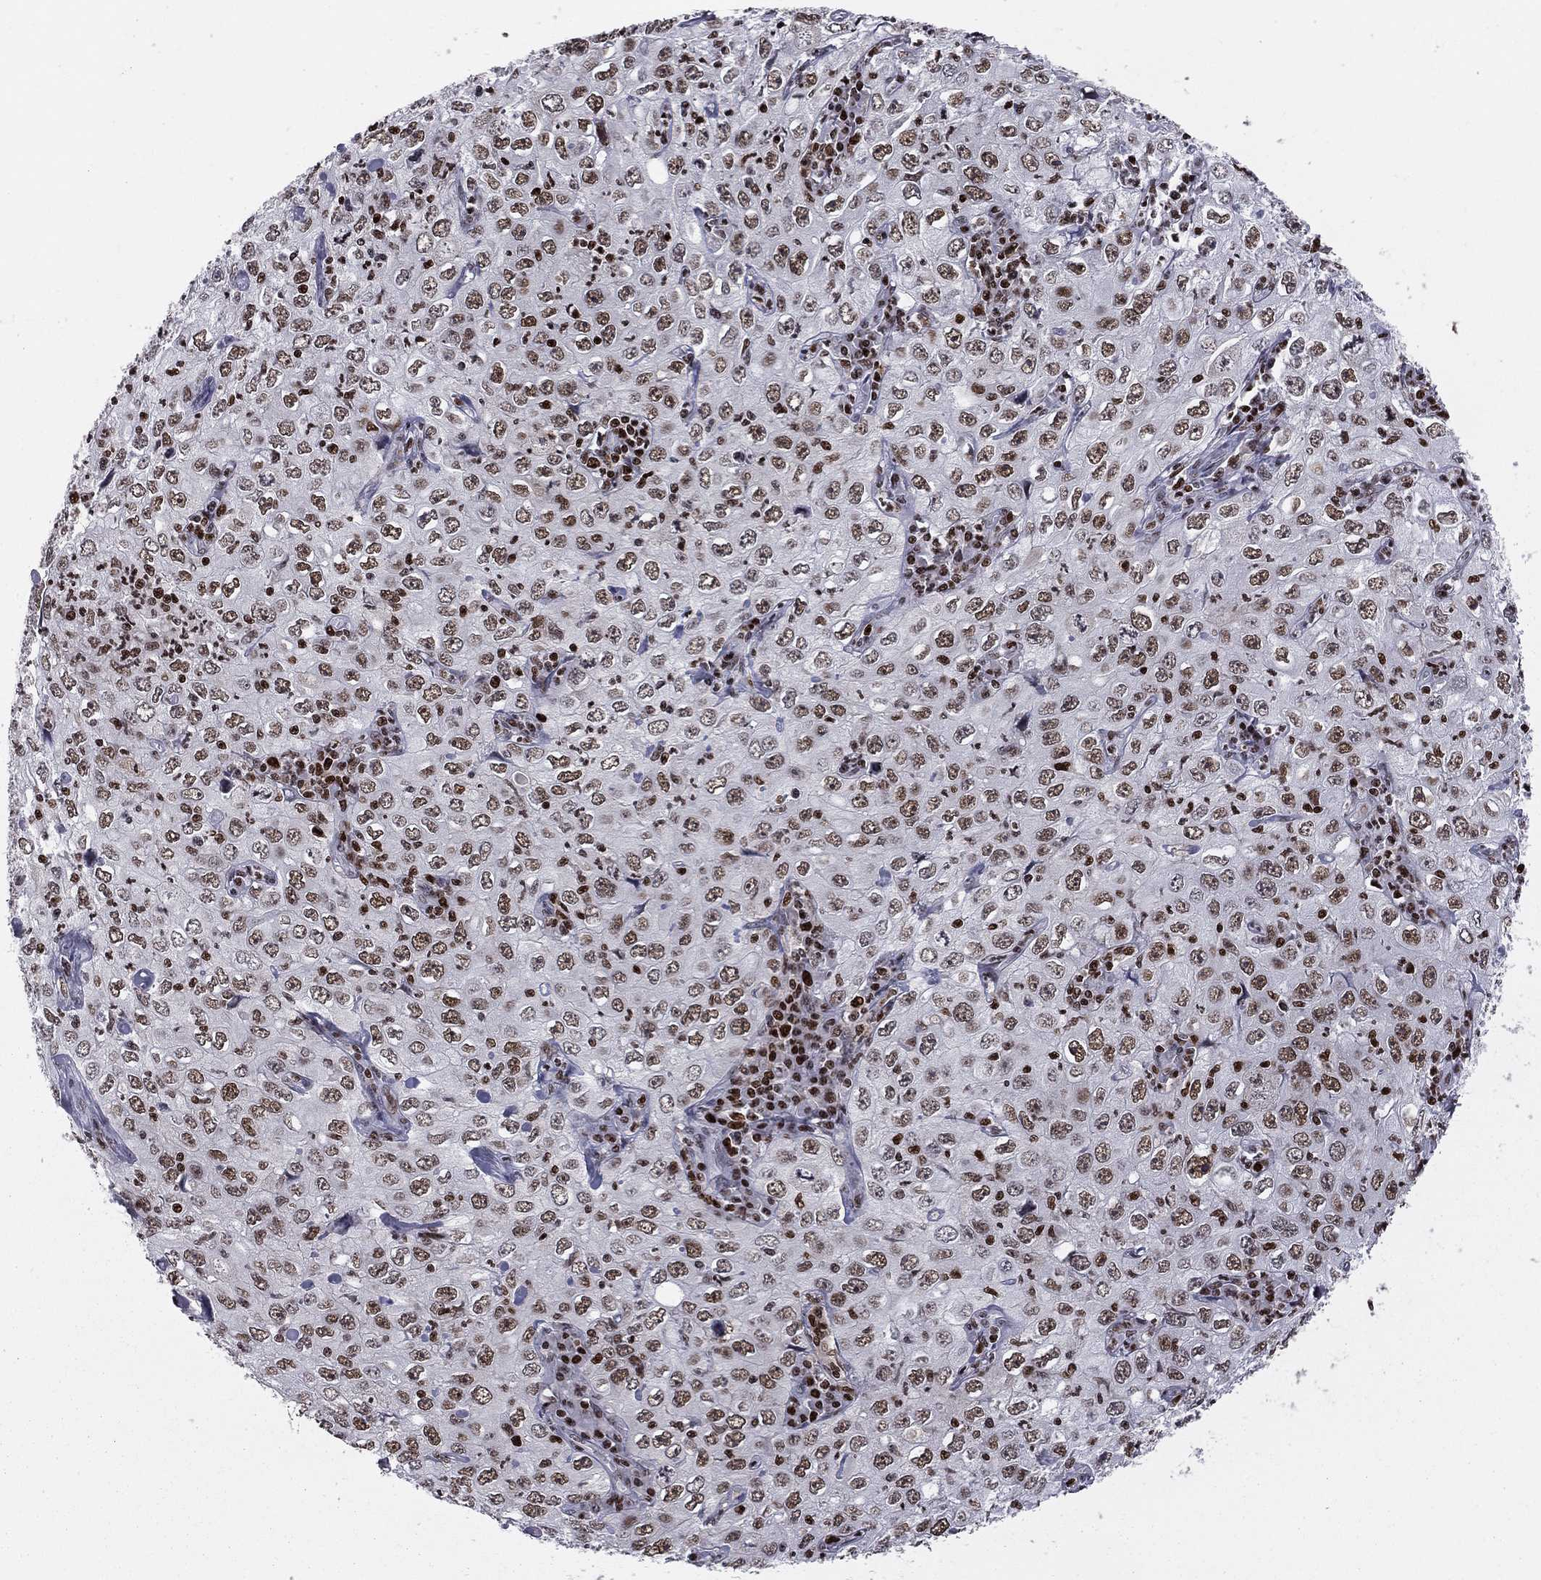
{"staining": {"intensity": "moderate", "quantity": ">75%", "location": "nuclear"}, "tissue": "cervical cancer", "cell_type": "Tumor cells", "image_type": "cancer", "snomed": [{"axis": "morphology", "description": "Squamous cell carcinoma, NOS"}, {"axis": "topography", "description": "Cervix"}], "caption": "Squamous cell carcinoma (cervical) stained for a protein (brown) displays moderate nuclear positive expression in about >75% of tumor cells.", "gene": "RNASEH2C", "patient": {"sex": "female", "age": 24}}